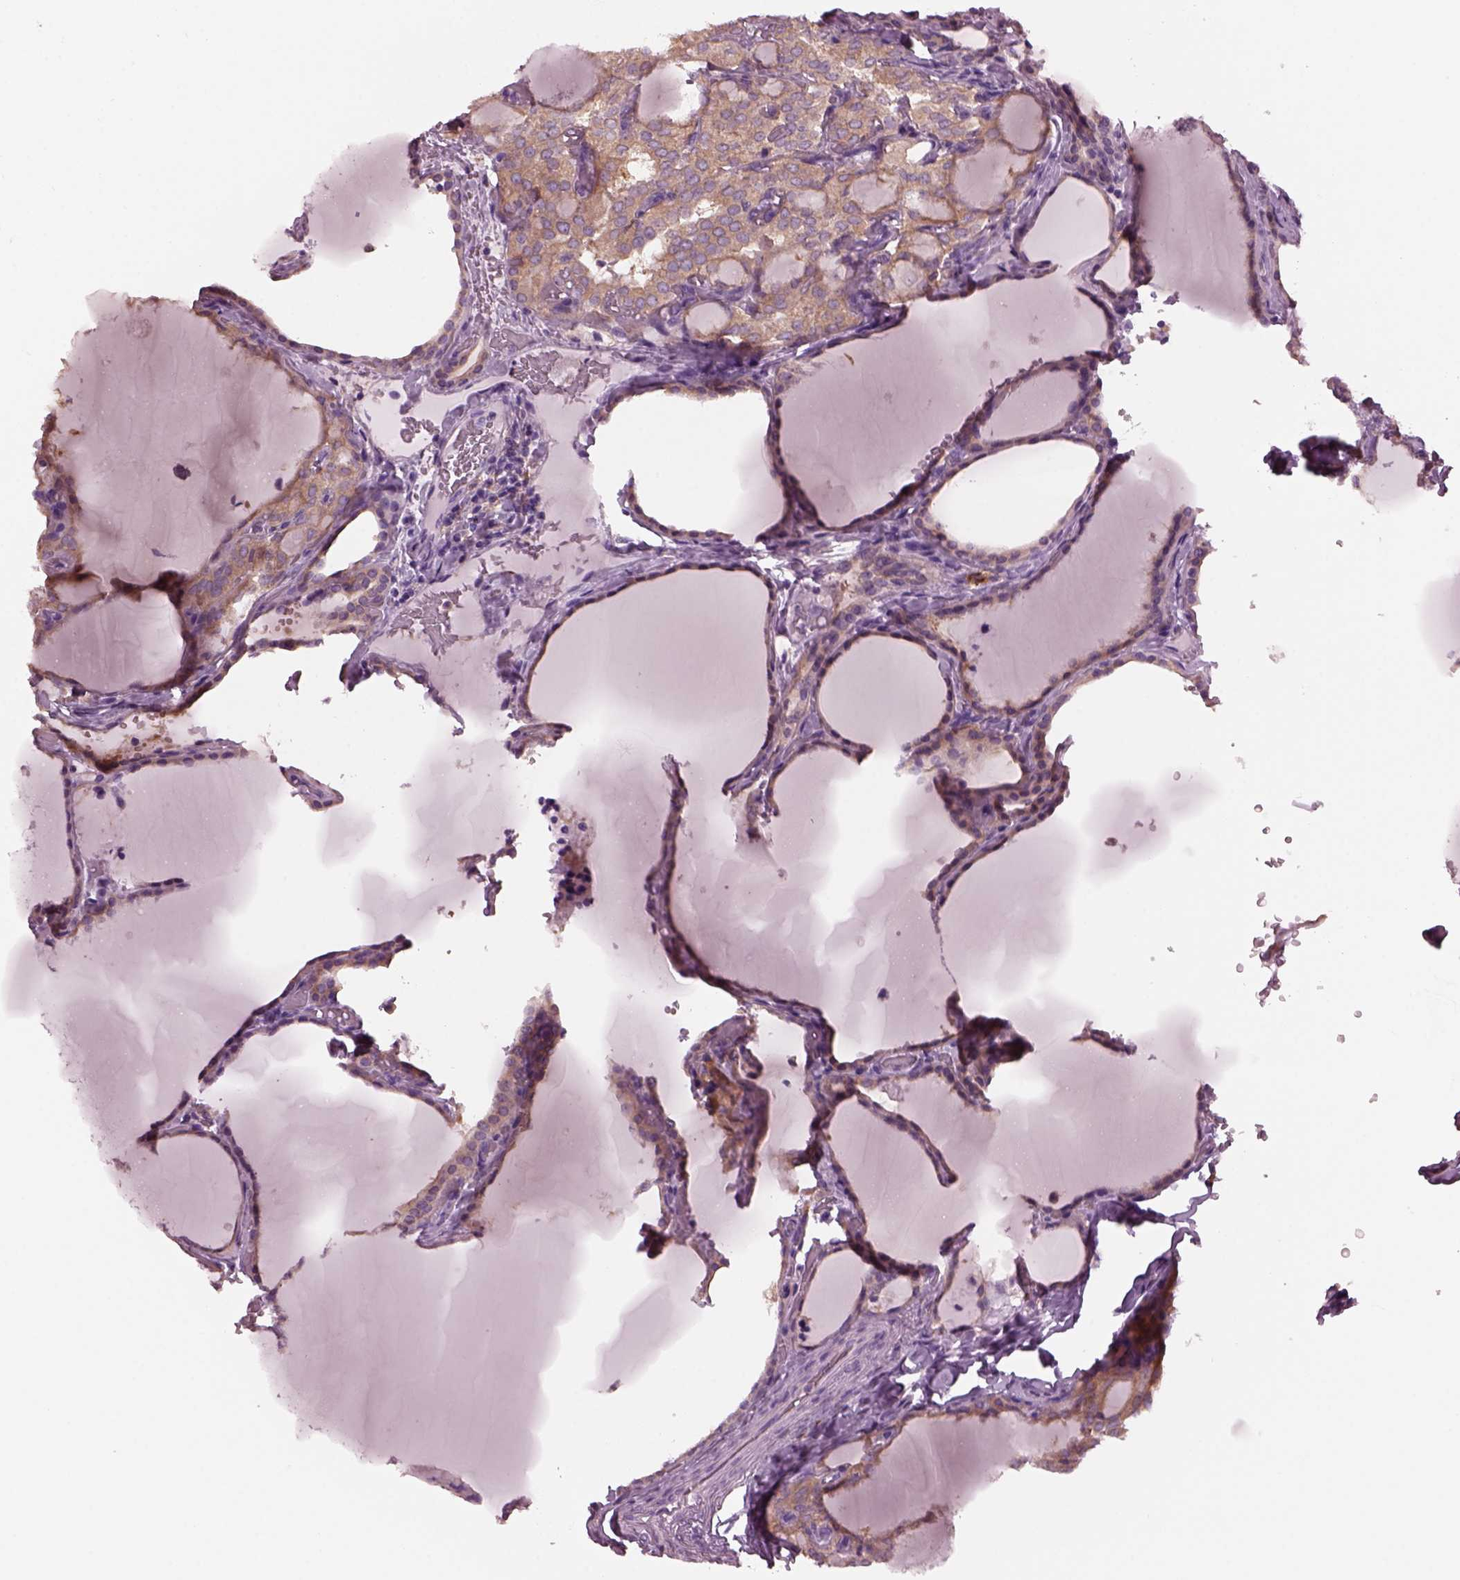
{"staining": {"intensity": "weak", "quantity": ">75%", "location": "cytoplasmic/membranous"}, "tissue": "thyroid cancer", "cell_type": "Tumor cells", "image_type": "cancer", "snomed": [{"axis": "morphology", "description": "Papillary adenocarcinoma, NOS"}, {"axis": "topography", "description": "Thyroid gland"}], "caption": "A brown stain labels weak cytoplasmic/membranous expression of a protein in thyroid papillary adenocarcinoma tumor cells.", "gene": "SHTN1", "patient": {"sex": "male", "age": 20}}